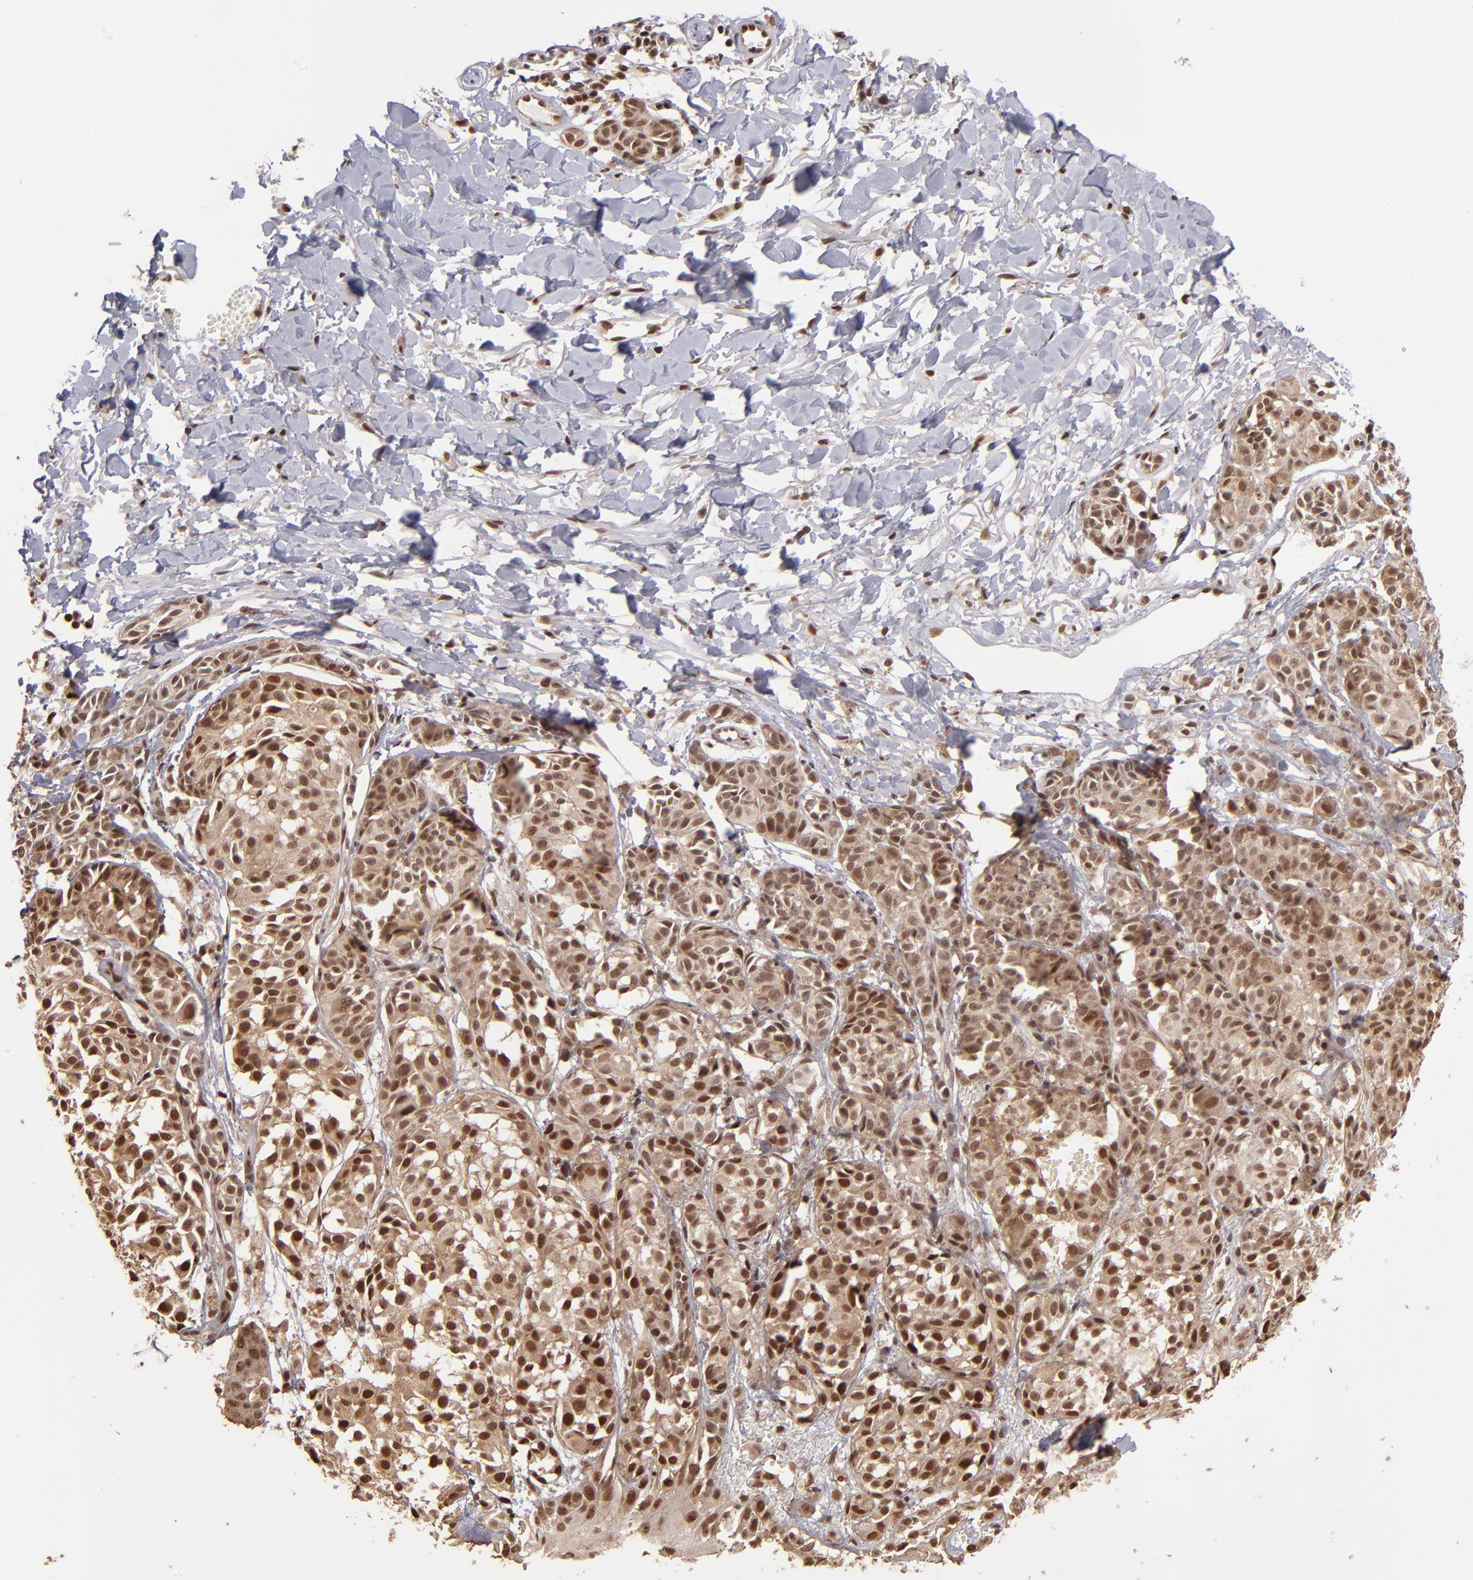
{"staining": {"intensity": "moderate", "quantity": ">75%", "location": "cytoplasmic/membranous,nuclear"}, "tissue": "melanoma", "cell_type": "Tumor cells", "image_type": "cancer", "snomed": [{"axis": "morphology", "description": "Malignant melanoma, NOS"}, {"axis": "topography", "description": "Skin"}], "caption": "Moderate cytoplasmic/membranous and nuclear protein expression is appreciated in approximately >75% of tumor cells in melanoma. (DAB (3,3'-diaminobenzidine) IHC, brown staining for protein, blue staining for nuclei).", "gene": "TERF2", "patient": {"sex": "male", "age": 76}}